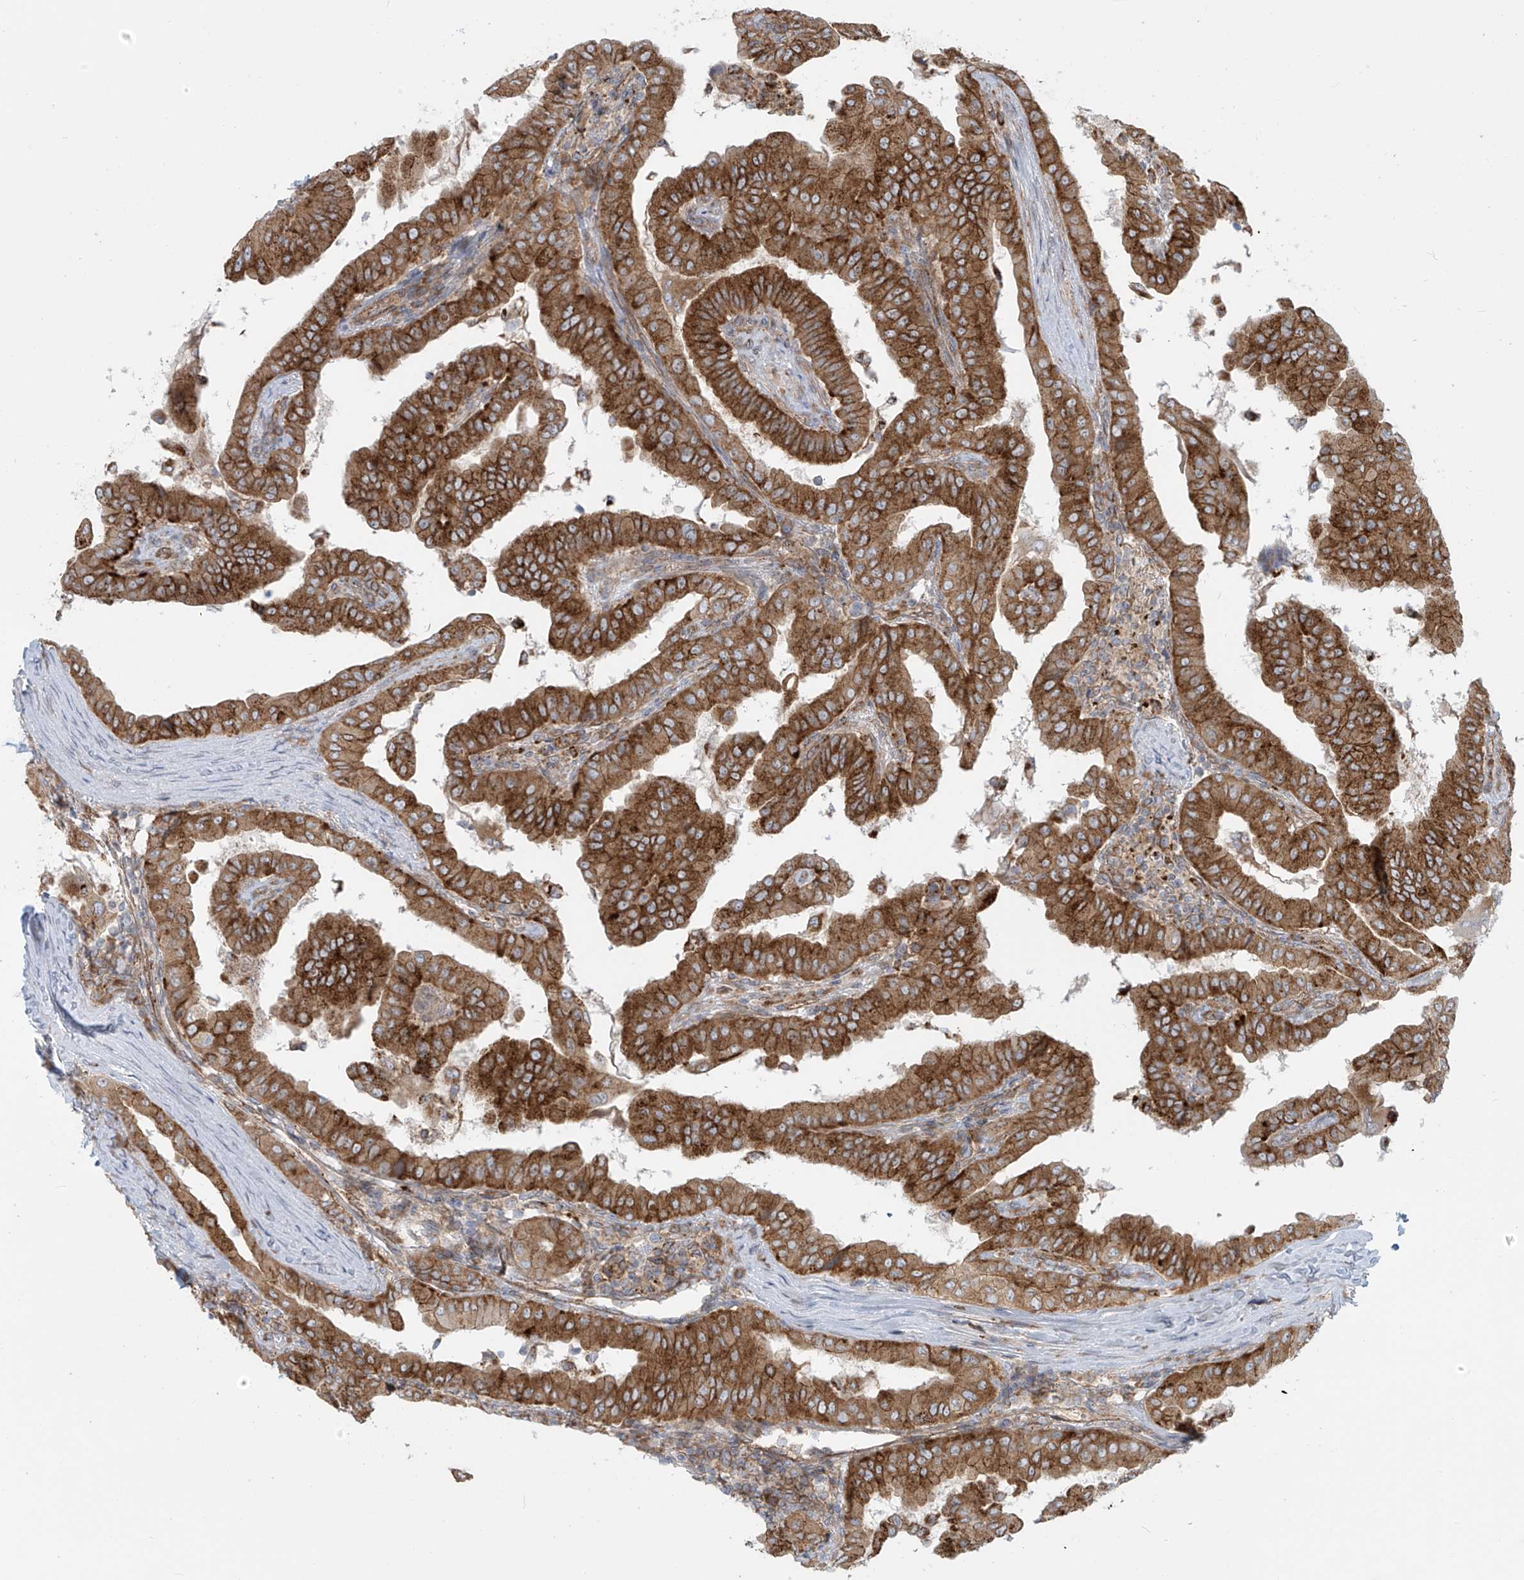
{"staining": {"intensity": "strong", "quantity": ">75%", "location": "cytoplasmic/membranous"}, "tissue": "thyroid cancer", "cell_type": "Tumor cells", "image_type": "cancer", "snomed": [{"axis": "morphology", "description": "Papillary adenocarcinoma, NOS"}, {"axis": "topography", "description": "Thyroid gland"}], "caption": "Thyroid cancer (papillary adenocarcinoma) stained with DAB IHC exhibits high levels of strong cytoplasmic/membranous expression in approximately >75% of tumor cells. (DAB IHC with brightfield microscopy, high magnification).", "gene": "LZTS3", "patient": {"sex": "male", "age": 33}}